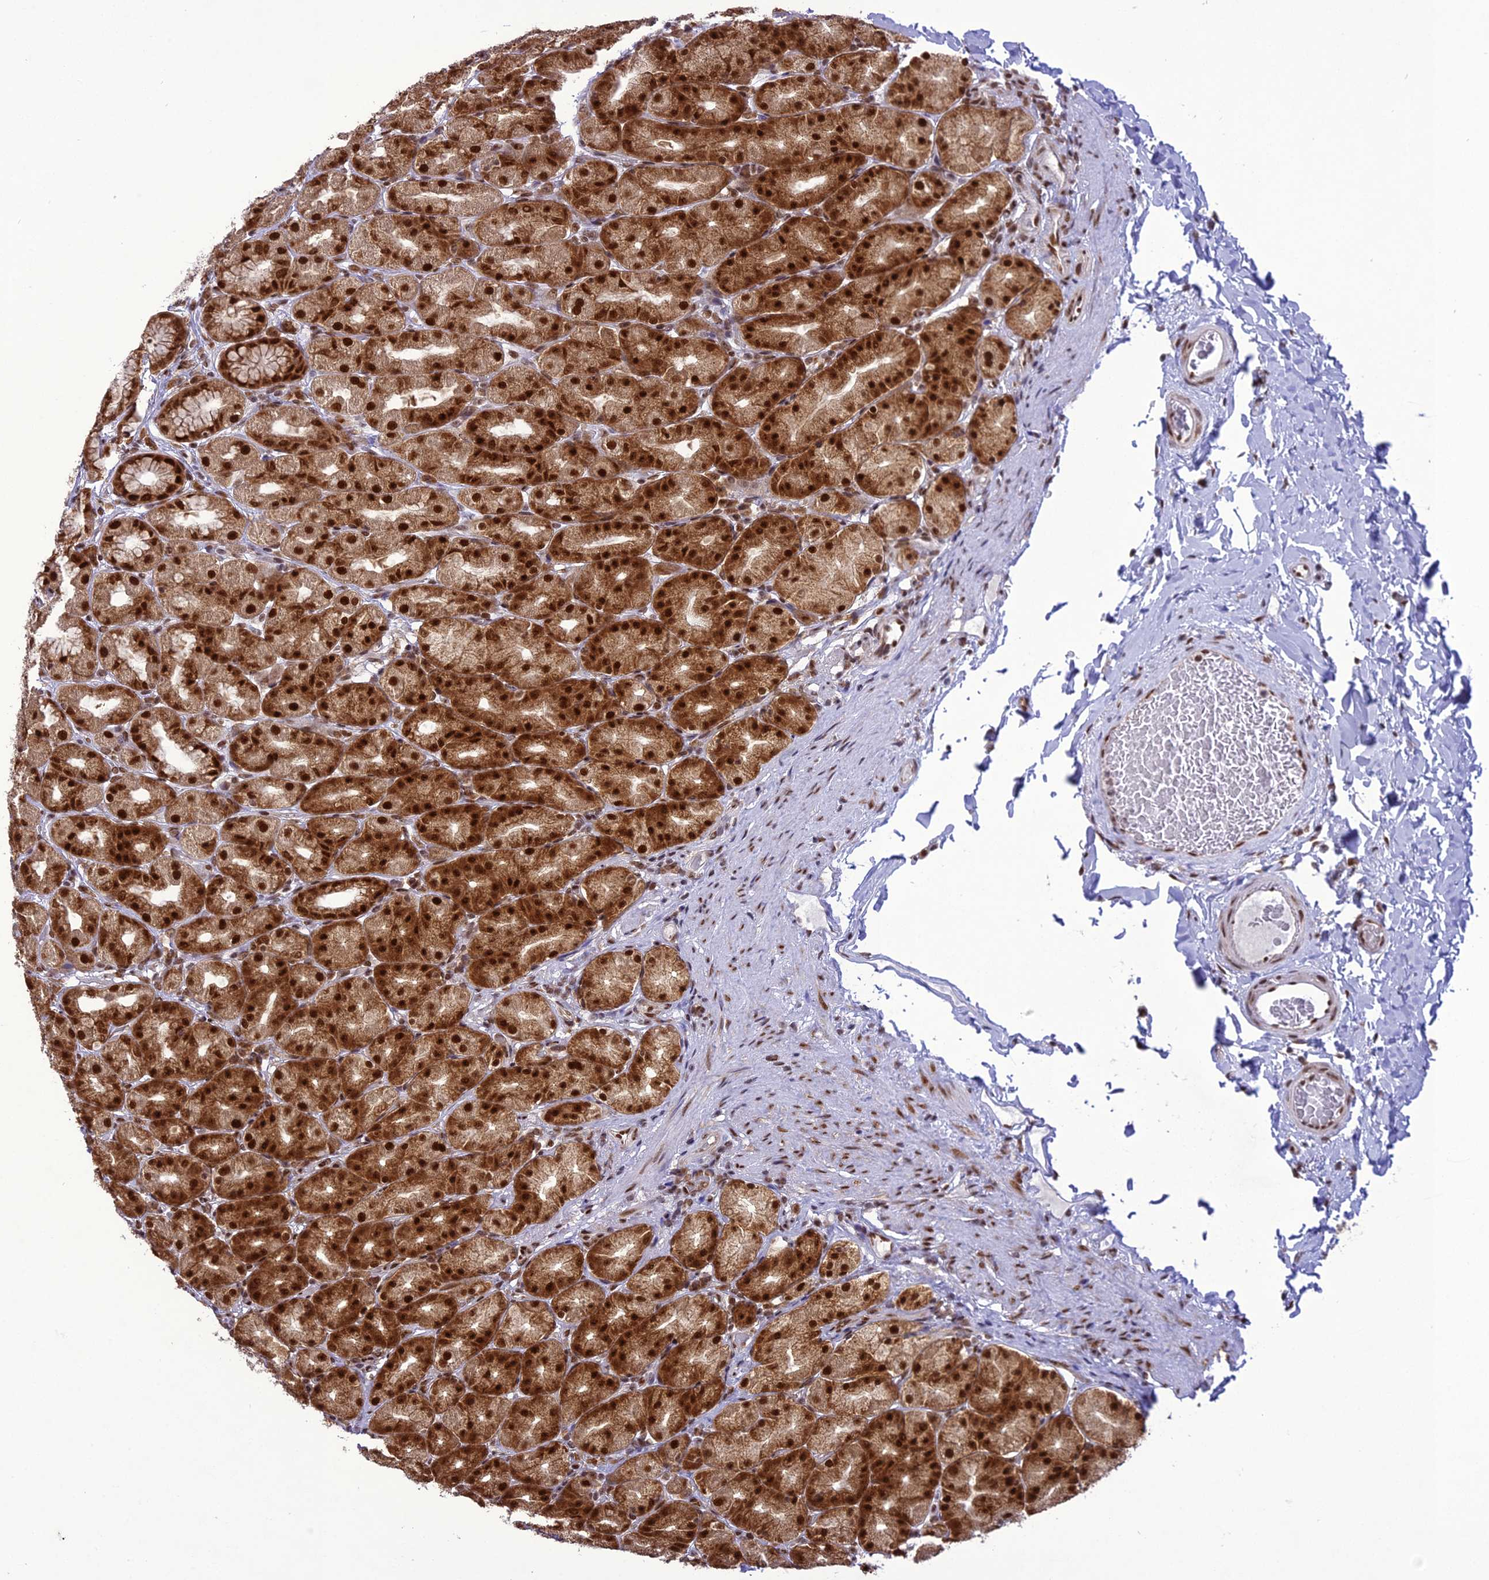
{"staining": {"intensity": "strong", "quantity": ">75%", "location": "cytoplasmic/membranous,nuclear"}, "tissue": "stomach", "cell_type": "Glandular cells", "image_type": "normal", "snomed": [{"axis": "morphology", "description": "Normal tissue, NOS"}, {"axis": "topography", "description": "Stomach, upper"}], "caption": "Immunohistochemistry (IHC) photomicrograph of normal stomach: stomach stained using IHC shows high levels of strong protein expression localized specifically in the cytoplasmic/membranous,nuclear of glandular cells, appearing as a cytoplasmic/membranous,nuclear brown color.", "gene": "DDX1", "patient": {"sex": "male", "age": 68}}